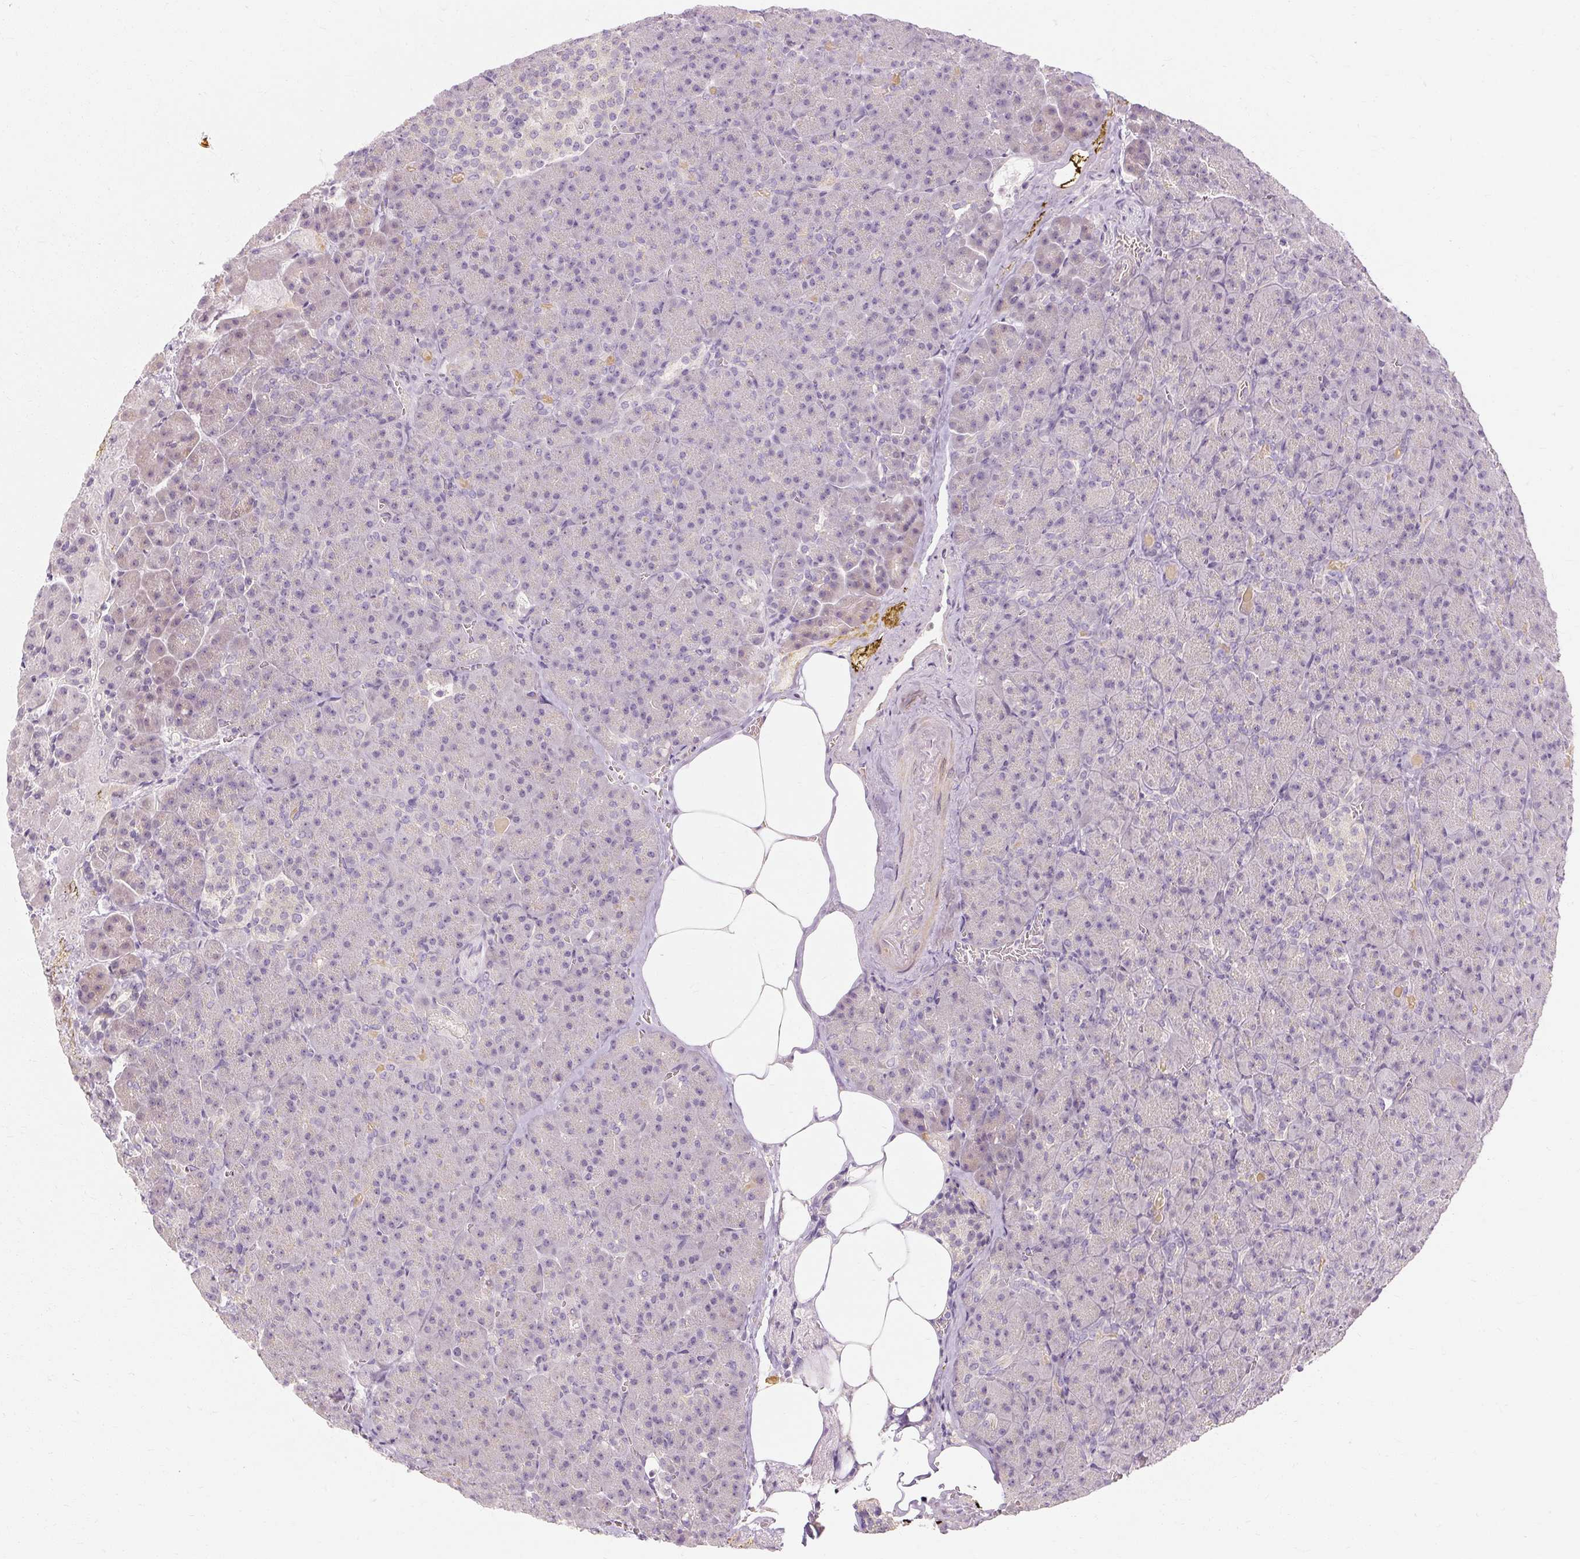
{"staining": {"intensity": "negative", "quantity": "none", "location": "none"}, "tissue": "pancreas", "cell_type": "Exocrine glandular cells", "image_type": "normal", "snomed": [{"axis": "morphology", "description": "Normal tissue, NOS"}, {"axis": "topography", "description": "Pancreas"}], "caption": "DAB immunohistochemical staining of benign human pancreas reveals no significant staining in exocrine glandular cells. (Stains: DAB IHC with hematoxylin counter stain, Microscopy: brightfield microscopy at high magnification).", "gene": "CAPN3", "patient": {"sex": "female", "age": 74}}